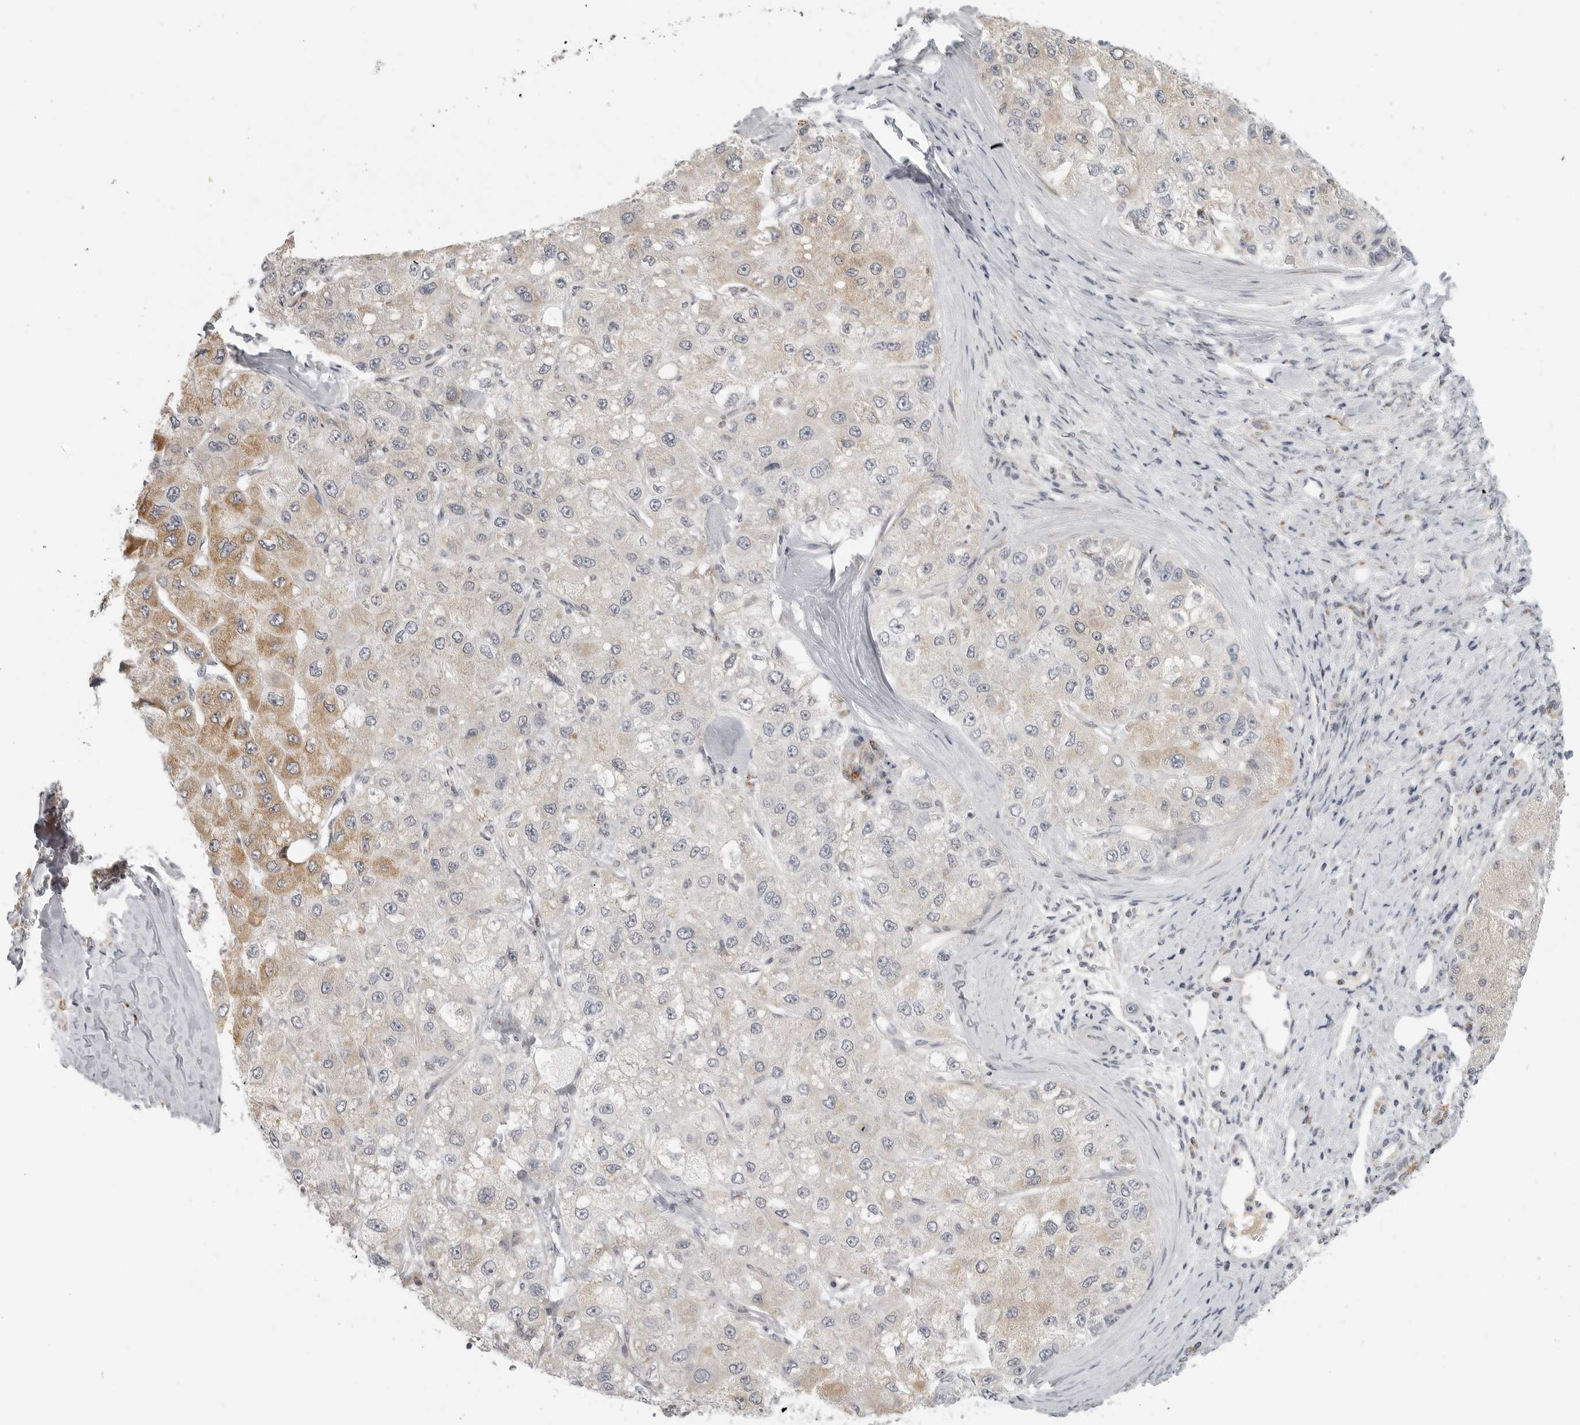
{"staining": {"intensity": "moderate", "quantity": "<25%", "location": "cytoplasmic/membranous"}, "tissue": "liver cancer", "cell_type": "Tumor cells", "image_type": "cancer", "snomed": [{"axis": "morphology", "description": "Carcinoma, Hepatocellular, NOS"}, {"axis": "topography", "description": "Liver"}], "caption": "Immunohistochemical staining of human hepatocellular carcinoma (liver) reveals low levels of moderate cytoplasmic/membranous staining in approximately <25% of tumor cells.", "gene": "MAP7D1", "patient": {"sex": "male", "age": 80}}